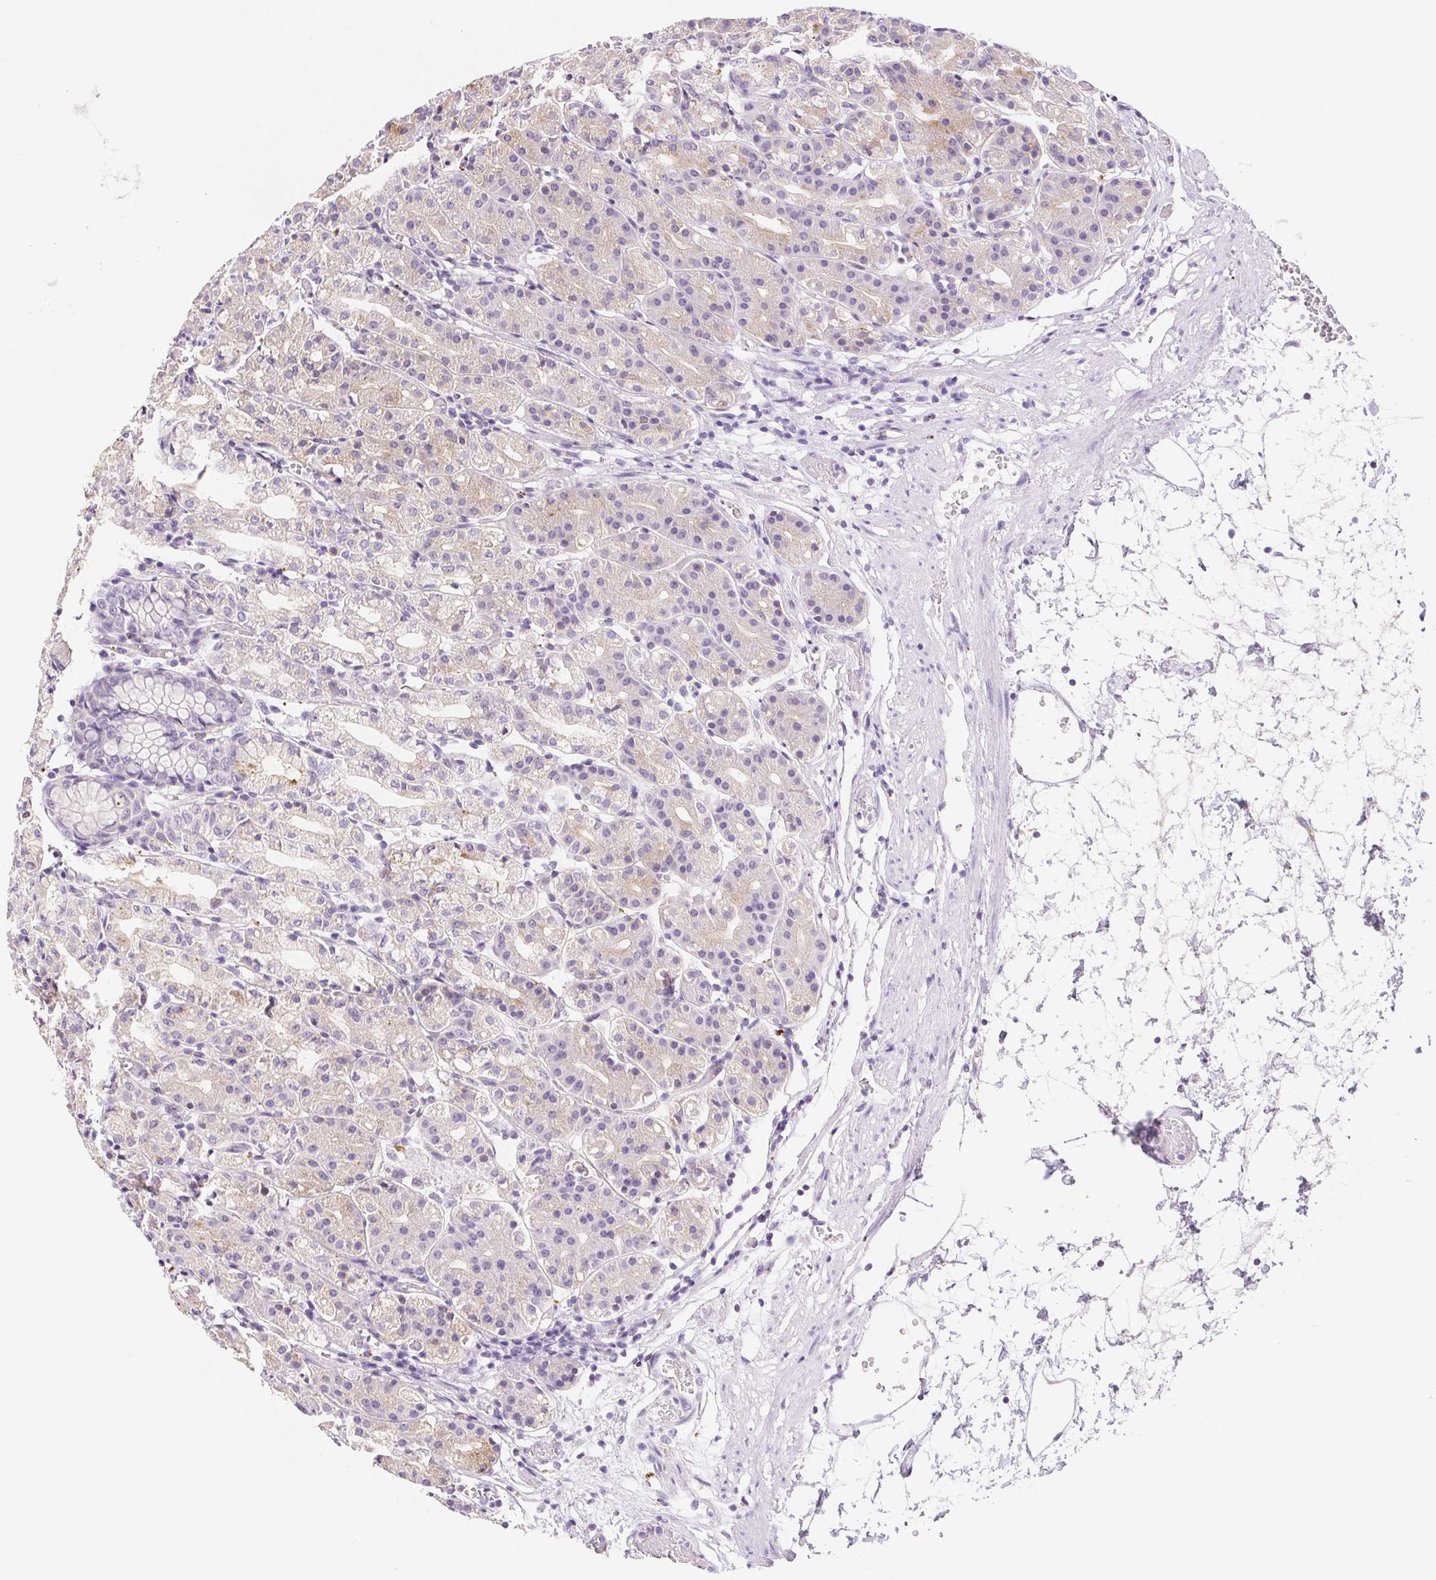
{"staining": {"intensity": "moderate", "quantity": "<25%", "location": "cytoplasmic/membranous"}, "tissue": "stomach", "cell_type": "Glandular cells", "image_type": "normal", "snomed": [{"axis": "morphology", "description": "Normal tissue, NOS"}, {"axis": "topography", "description": "Stomach"}], "caption": "Immunohistochemistry image of normal stomach stained for a protein (brown), which exhibits low levels of moderate cytoplasmic/membranous staining in about <25% of glandular cells.", "gene": "LIPA", "patient": {"sex": "female", "age": 57}}